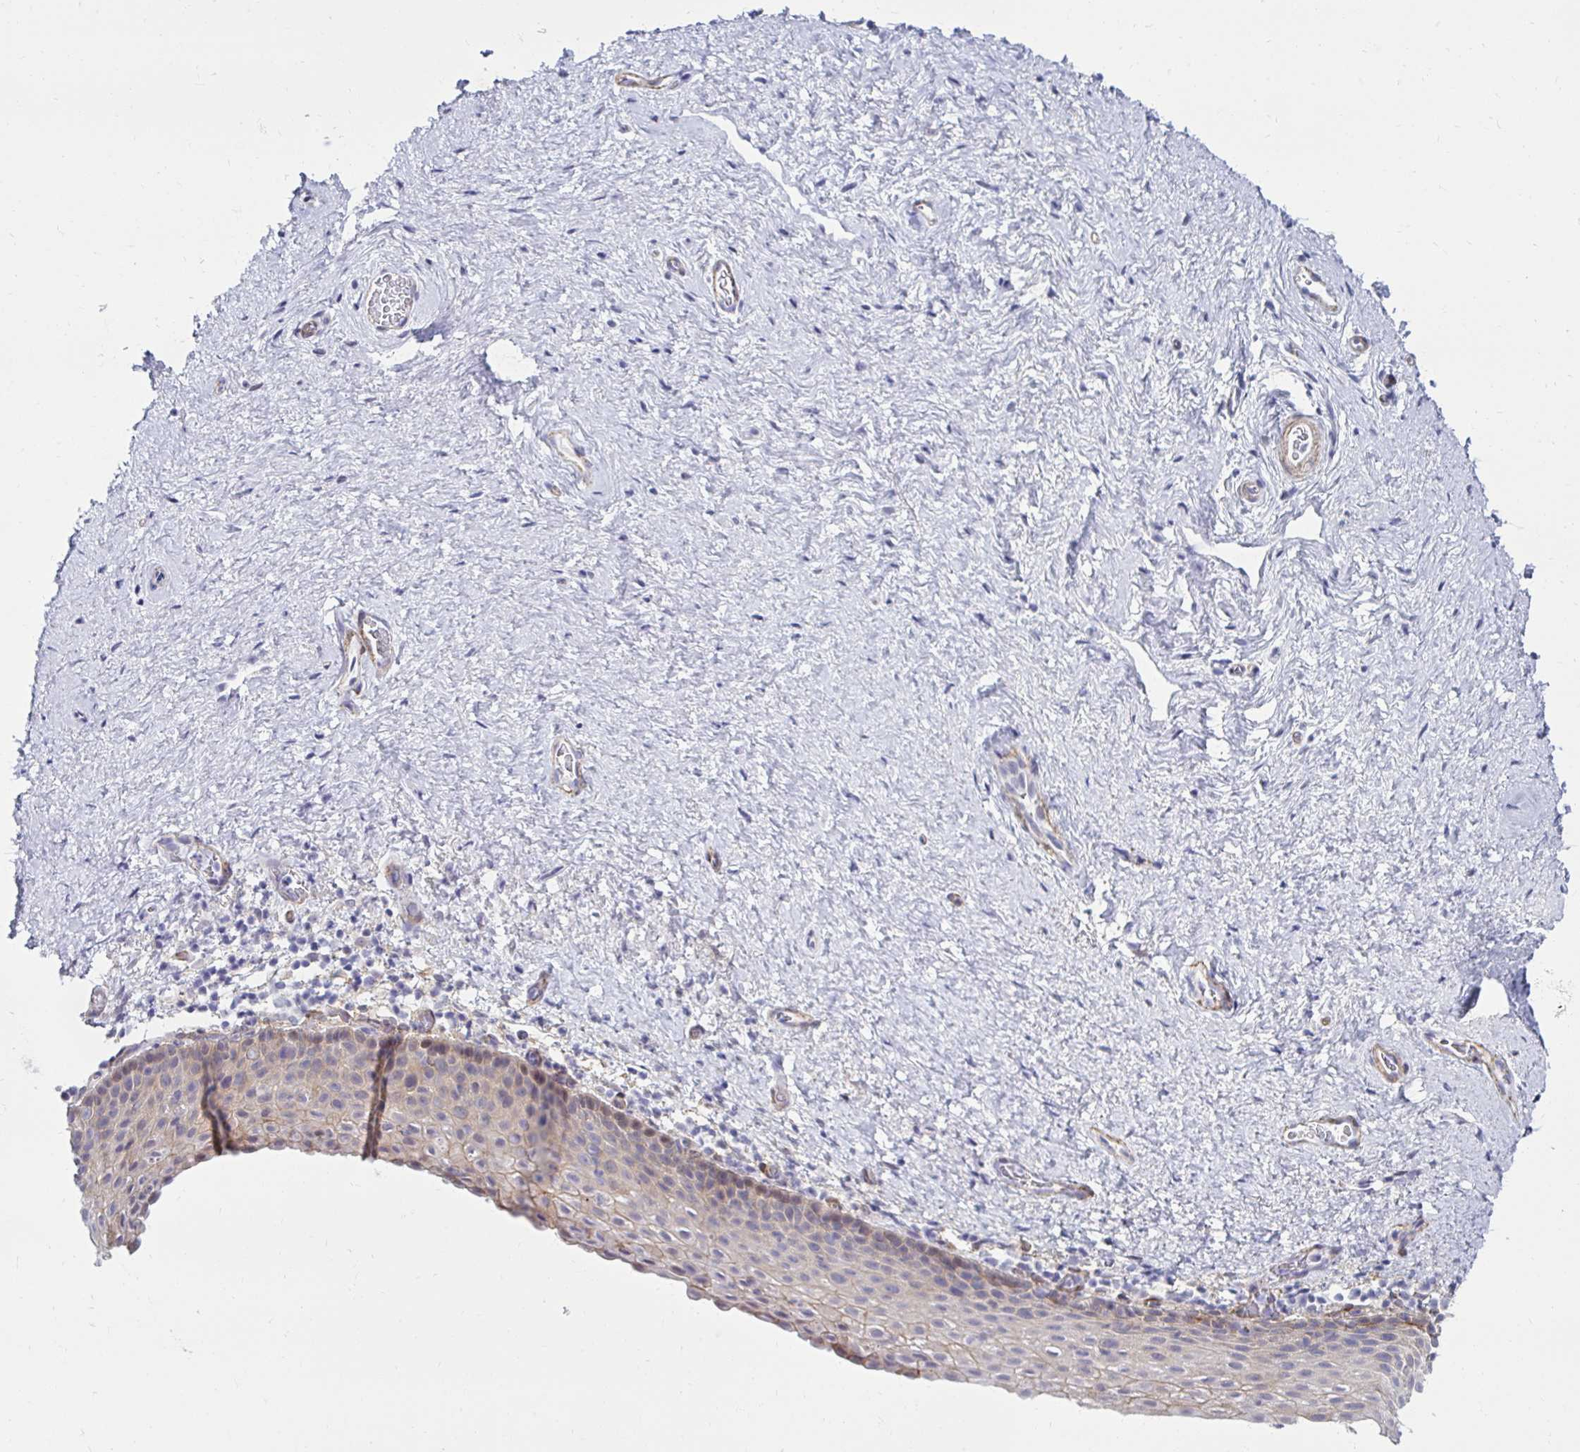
{"staining": {"intensity": "weak", "quantity": "25%-75%", "location": "cytoplasmic/membranous"}, "tissue": "vagina", "cell_type": "Squamous epithelial cells", "image_type": "normal", "snomed": [{"axis": "morphology", "description": "Normal tissue, NOS"}, {"axis": "topography", "description": "Vagina"}], "caption": "Human vagina stained for a protein (brown) shows weak cytoplasmic/membranous positive positivity in about 25%-75% of squamous epithelial cells.", "gene": "ANKRD62", "patient": {"sex": "female", "age": 61}}